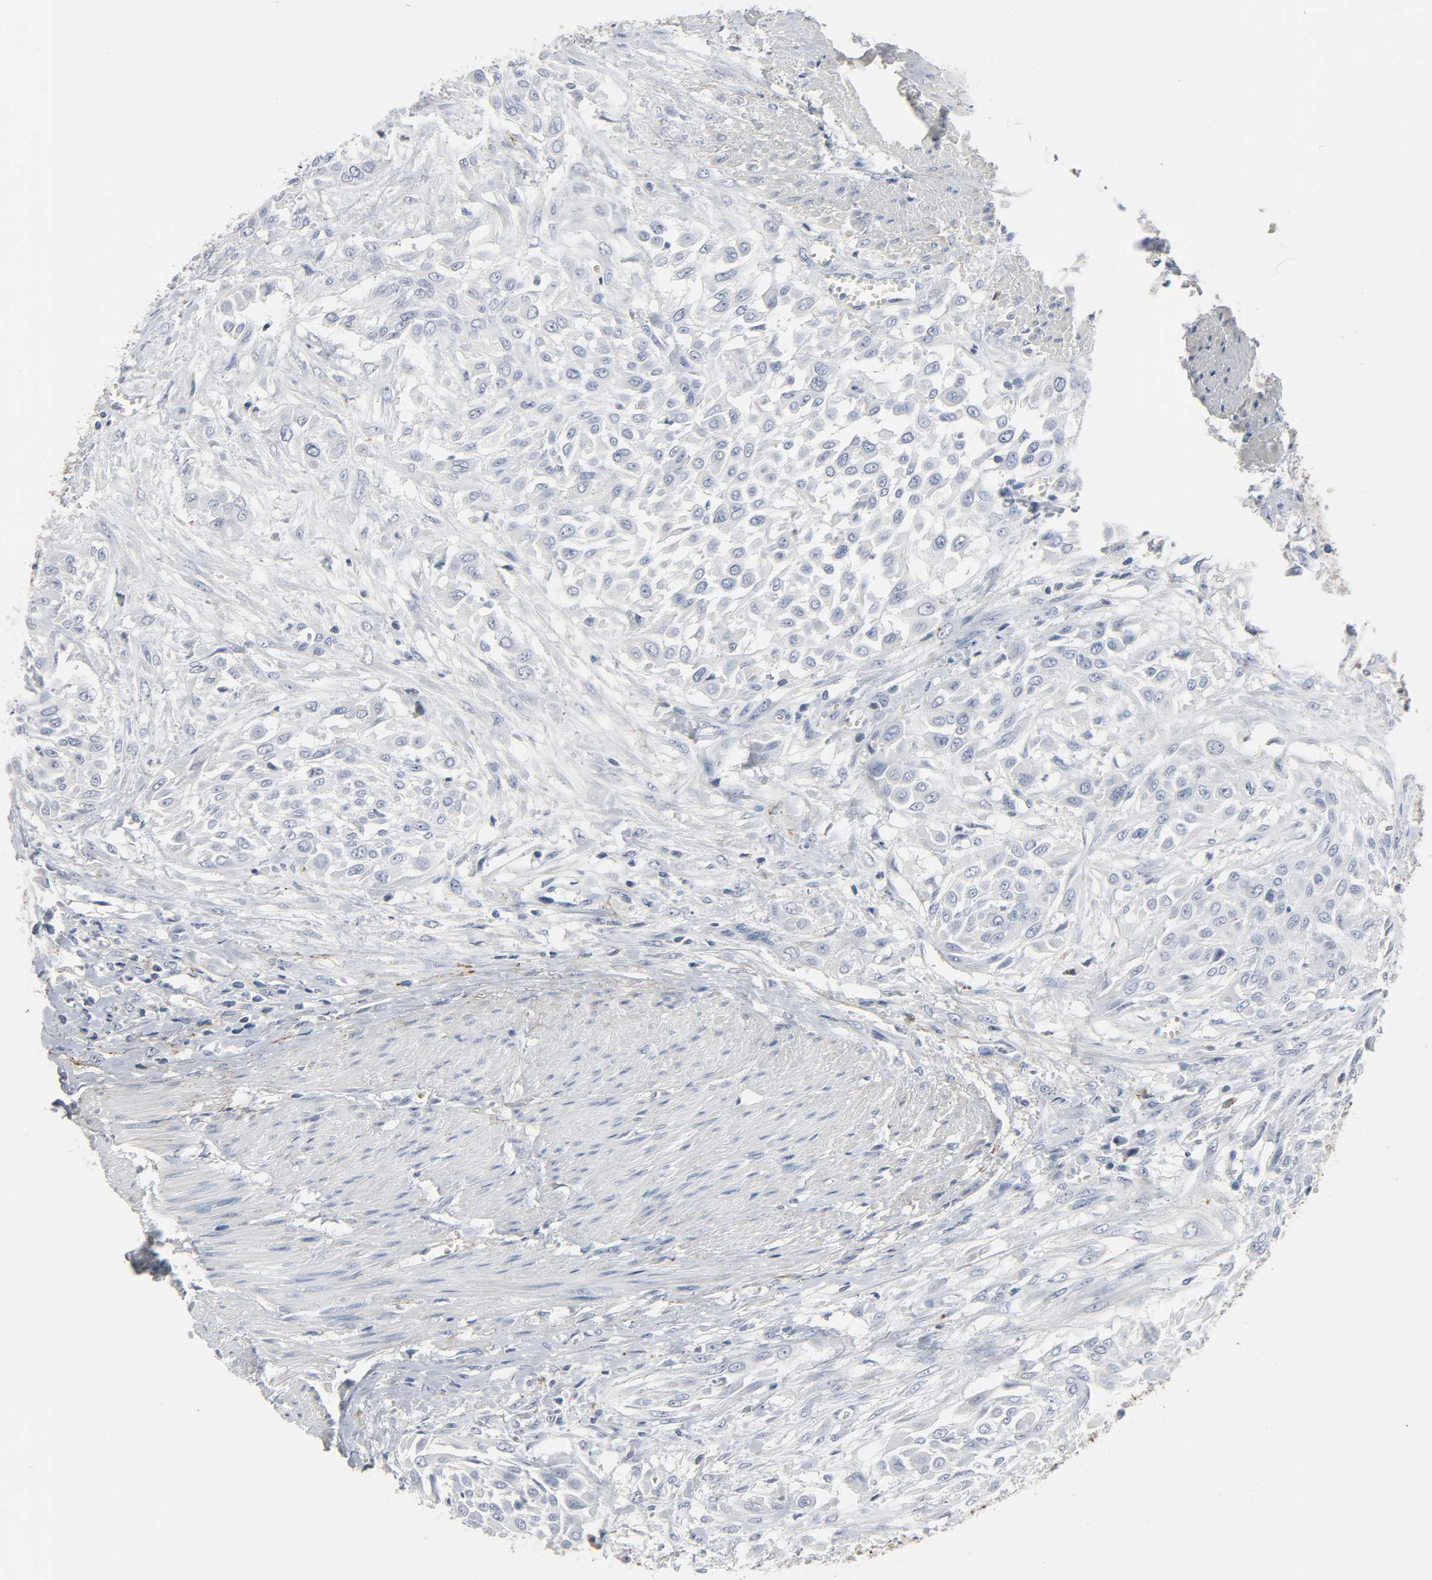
{"staining": {"intensity": "negative", "quantity": "none", "location": "none"}, "tissue": "urothelial cancer", "cell_type": "Tumor cells", "image_type": "cancer", "snomed": [{"axis": "morphology", "description": "Urothelial carcinoma, High grade"}, {"axis": "topography", "description": "Urinary bladder"}], "caption": "High-grade urothelial carcinoma stained for a protein using immunohistochemistry demonstrates no positivity tumor cells.", "gene": "FBLN5", "patient": {"sex": "male", "age": 57}}